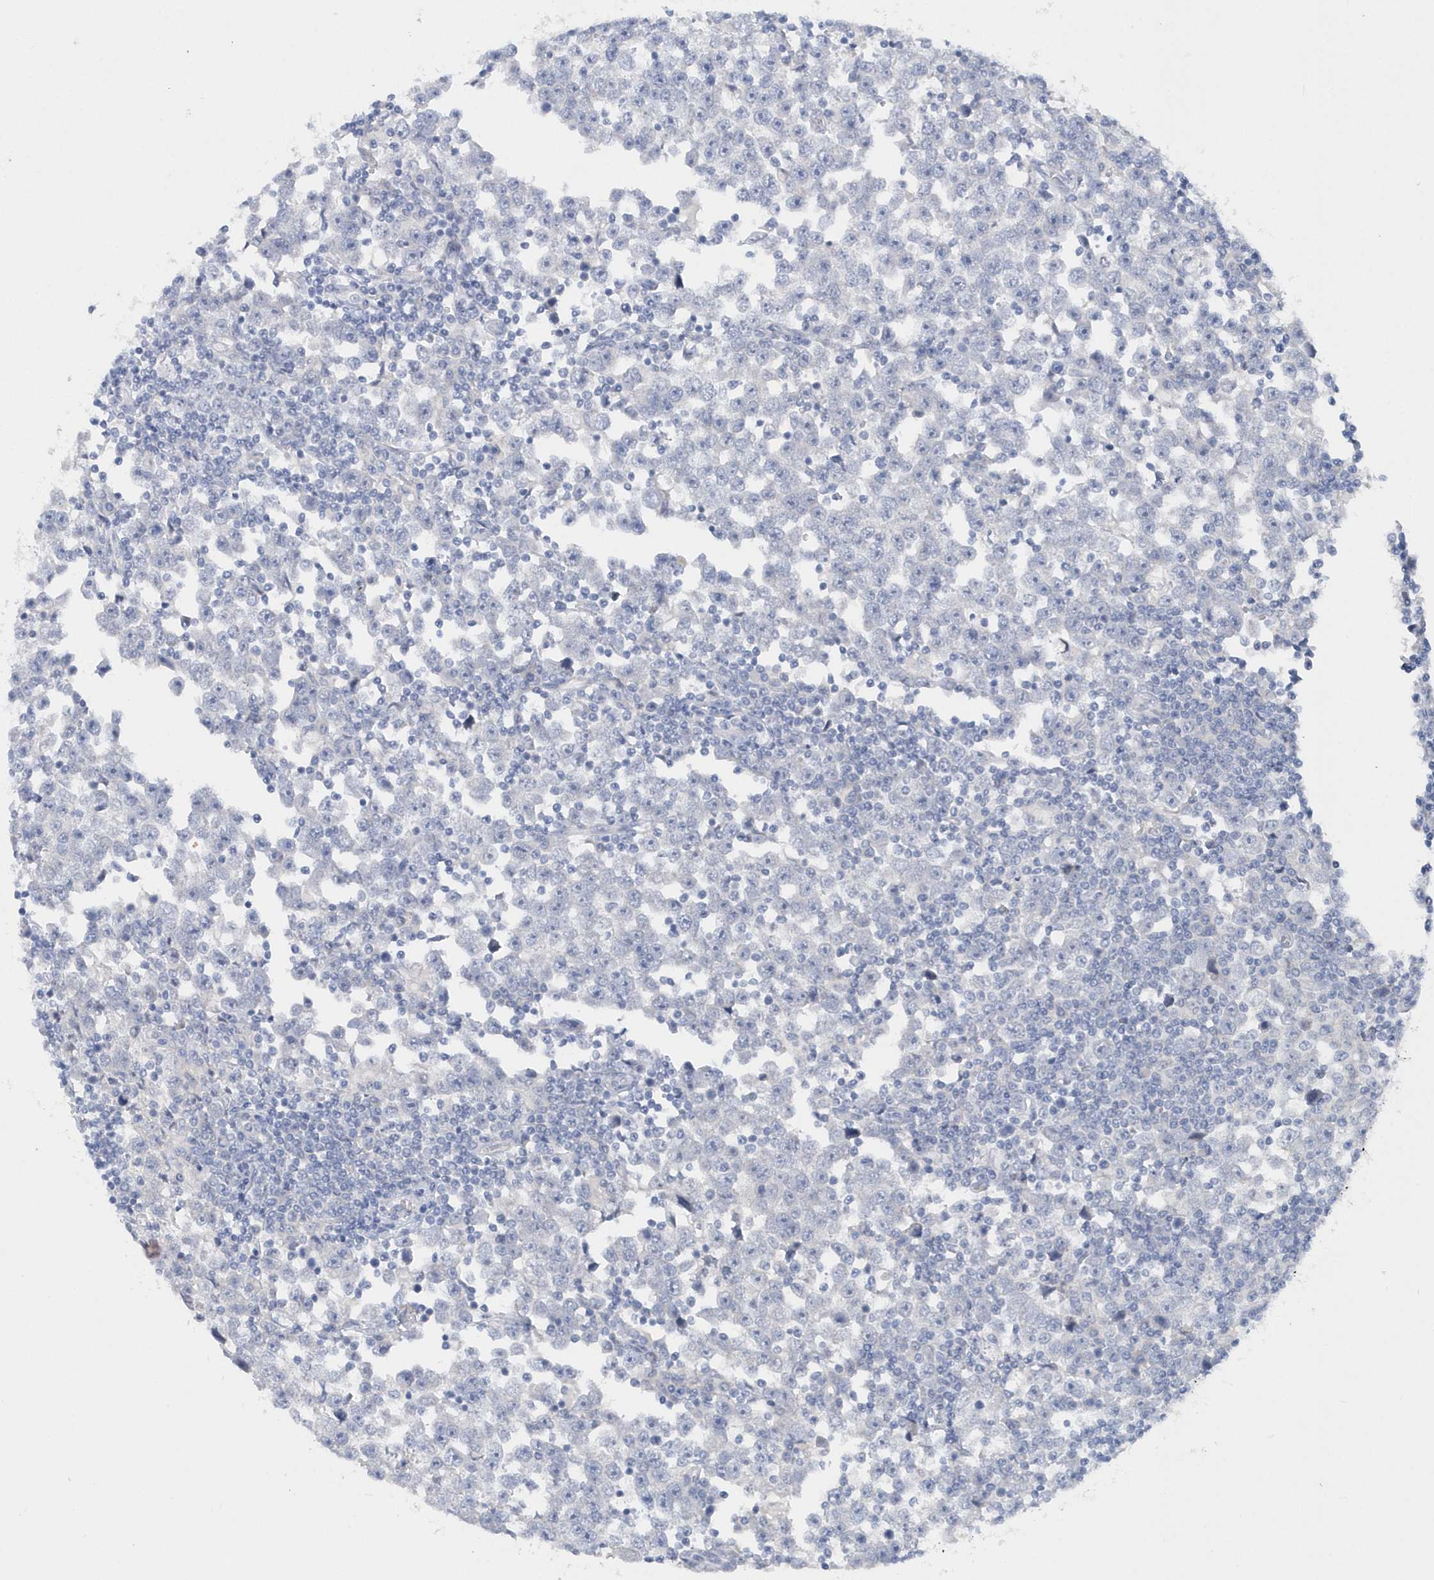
{"staining": {"intensity": "negative", "quantity": "none", "location": "none"}, "tissue": "testis cancer", "cell_type": "Tumor cells", "image_type": "cancer", "snomed": [{"axis": "morphology", "description": "Normal tissue, NOS"}, {"axis": "morphology", "description": "Seminoma, NOS"}, {"axis": "topography", "description": "Testis"}], "caption": "Micrograph shows no significant protein expression in tumor cells of seminoma (testis).", "gene": "RPE", "patient": {"sex": "male", "age": 43}}